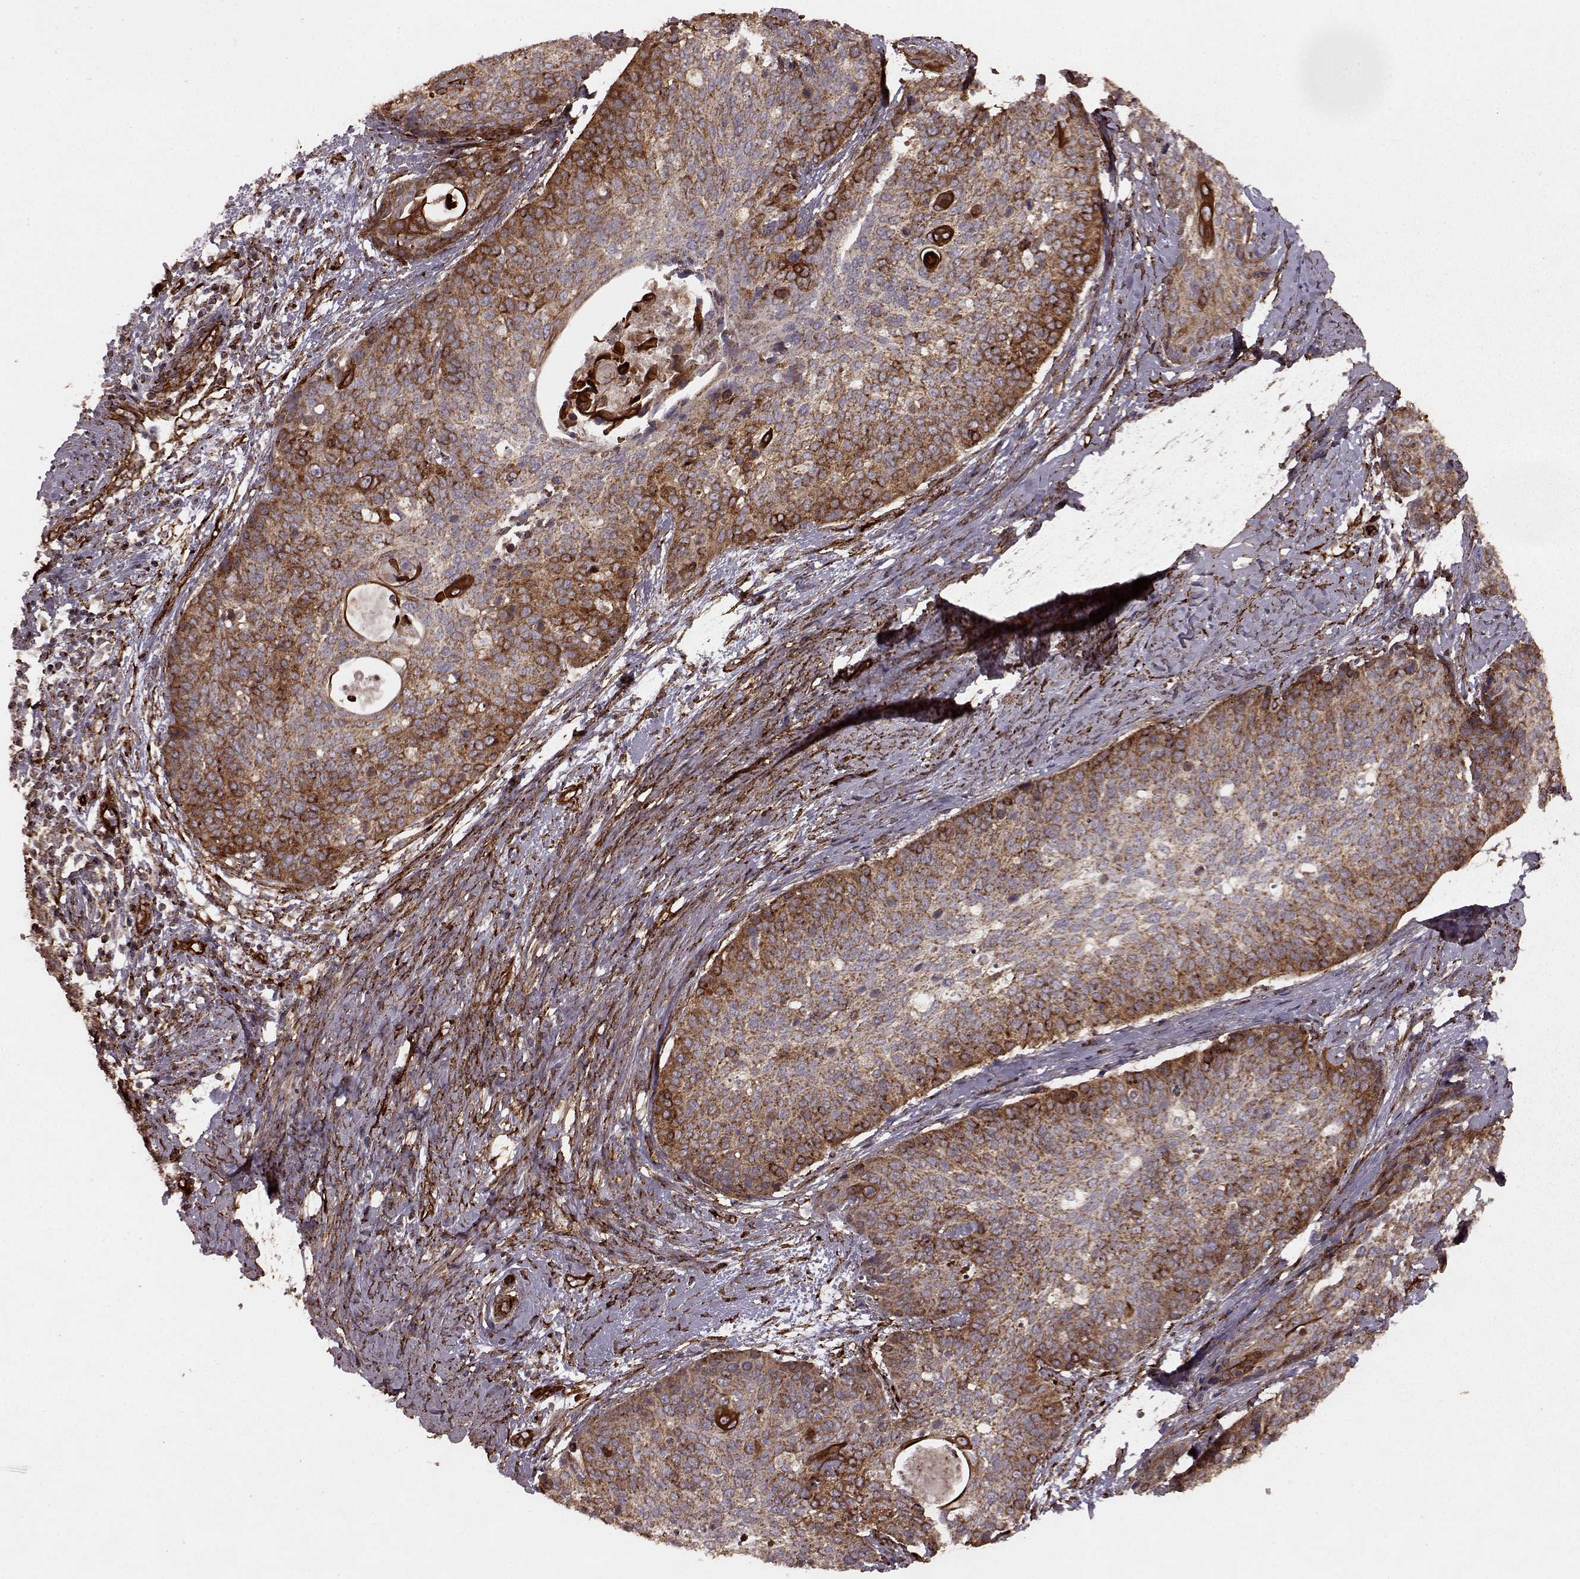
{"staining": {"intensity": "moderate", "quantity": ">75%", "location": "cytoplasmic/membranous"}, "tissue": "cervical cancer", "cell_type": "Tumor cells", "image_type": "cancer", "snomed": [{"axis": "morphology", "description": "Squamous cell carcinoma, NOS"}, {"axis": "topography", "description": "Cervix"}], "caption": "A histopathology image showing moderate cytoplasmic/membranous positivity in approximately >75% of tumor cells in cervical cancer, as visualized by brown immunohistochemical staining.", "gene": "FXN", "patient": {"sex": "female", "age": 69}}